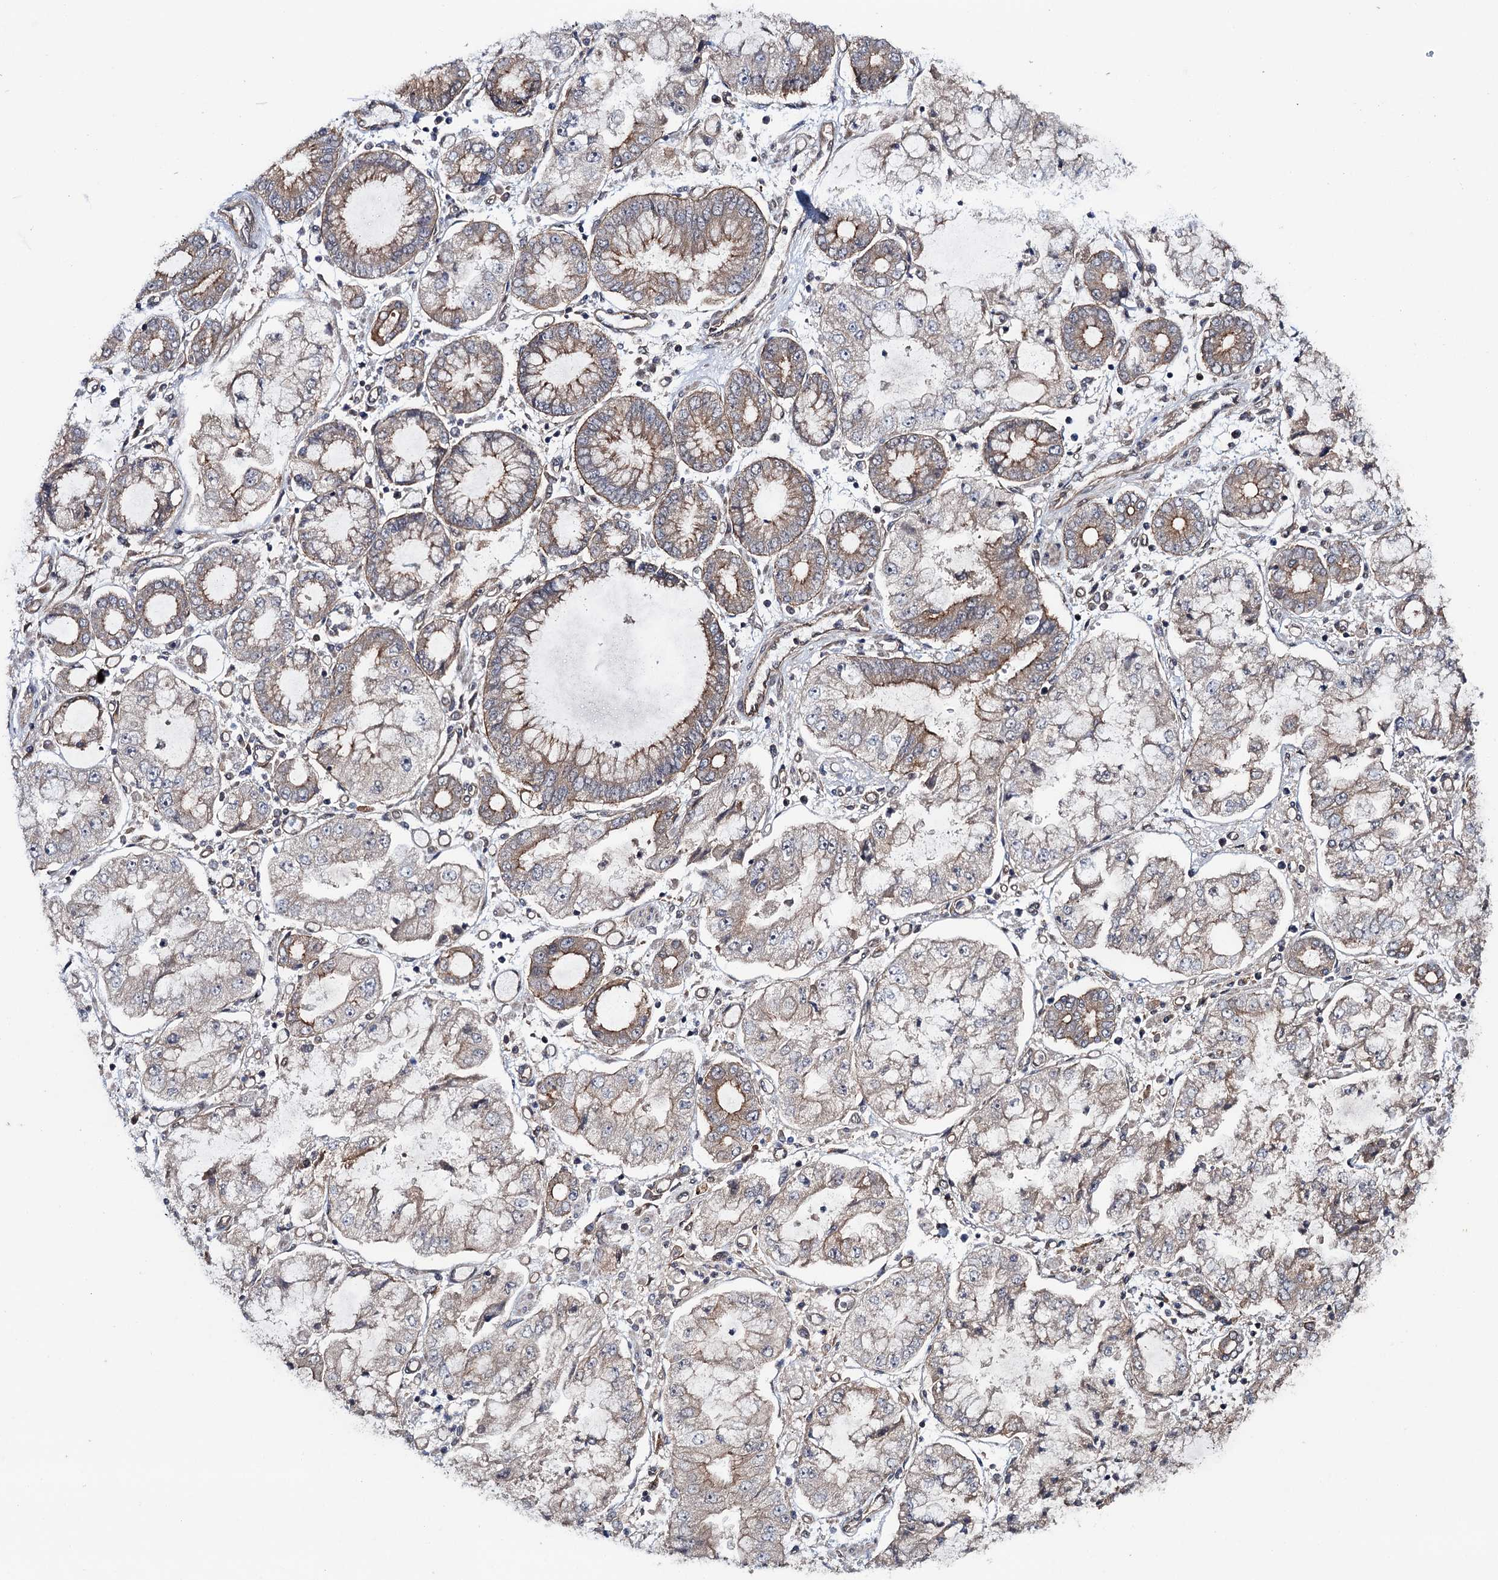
{"staining": {"intensity": "moderate", "quantity": "25%-75%", "location": "cytoplasmic/membranous"}, "tissue": "stomach cancer", "cell_type": "Tumor cells", "image_type": "cancer", "snomed": [{"axis": "morphology", "description": "Adenocarcinoma, NOS"}, {"axis": "topography", "description": "Stomach"}], "caption": "The photomicrograph displays a brown stain indicating the presence of a protein in the cytoplasmic/membranous of tumor cells in stomach cancer.", "gene": "HAUS1", "patient": {"sex": "male", "age": 76}}